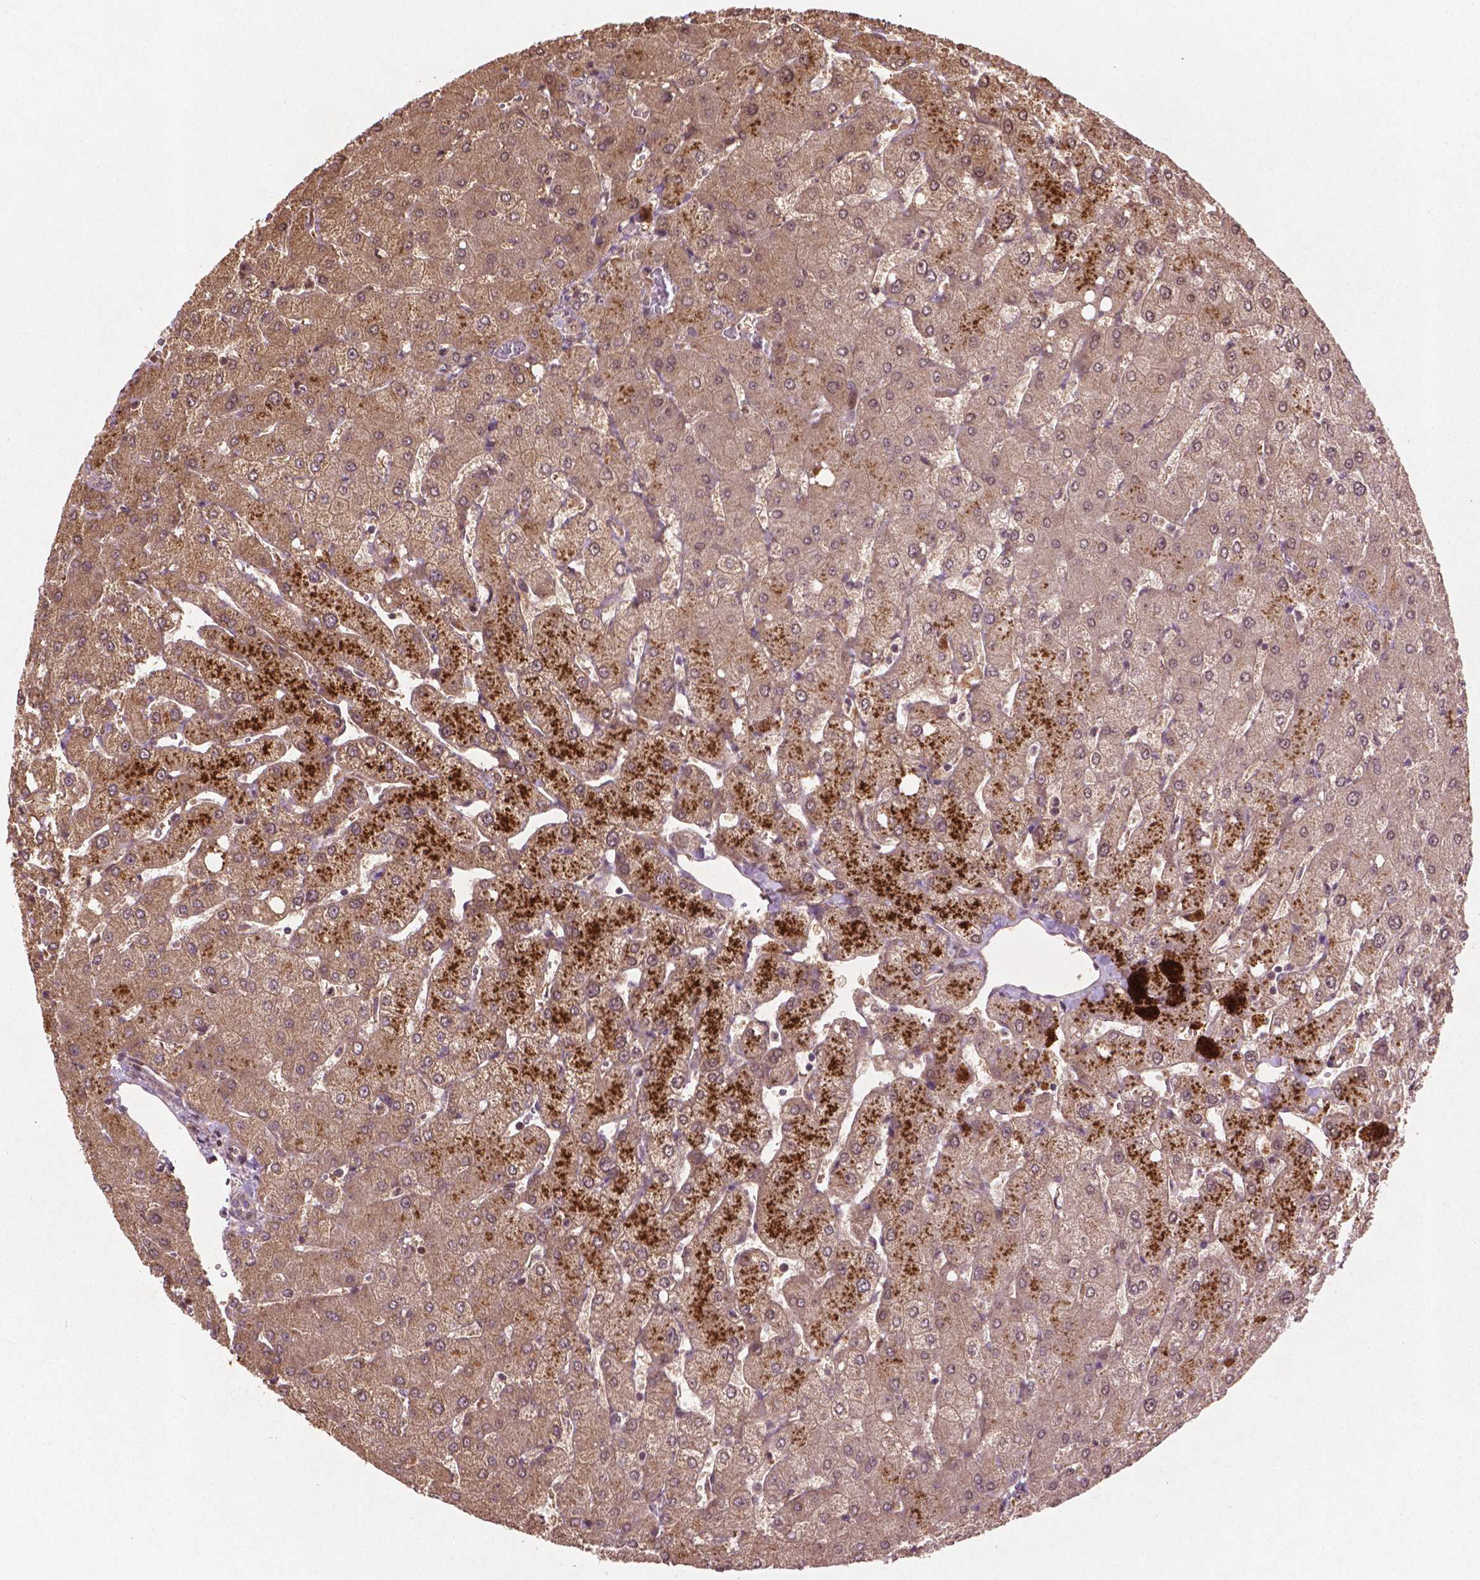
{"staining": {"intensity": "weak", "quantity": ">75%", "location": "cytoplasmic/membranous"}, "tissue": "liver", "cell_type": "Cholangiocytes", "image_type": "normal", "snomed": [{"axis": "morphology", "description": "Normal tissue, NOS"}, {"axis": "topography", "description": "Liver"}], "caption": "The immunohistochemical stain highlights weak cytoplasmic/membranous positivity in cholangiocytes of normal liver.", "gene": "B3GALNT2", "patient": {"sex": "female", "age": 54}}